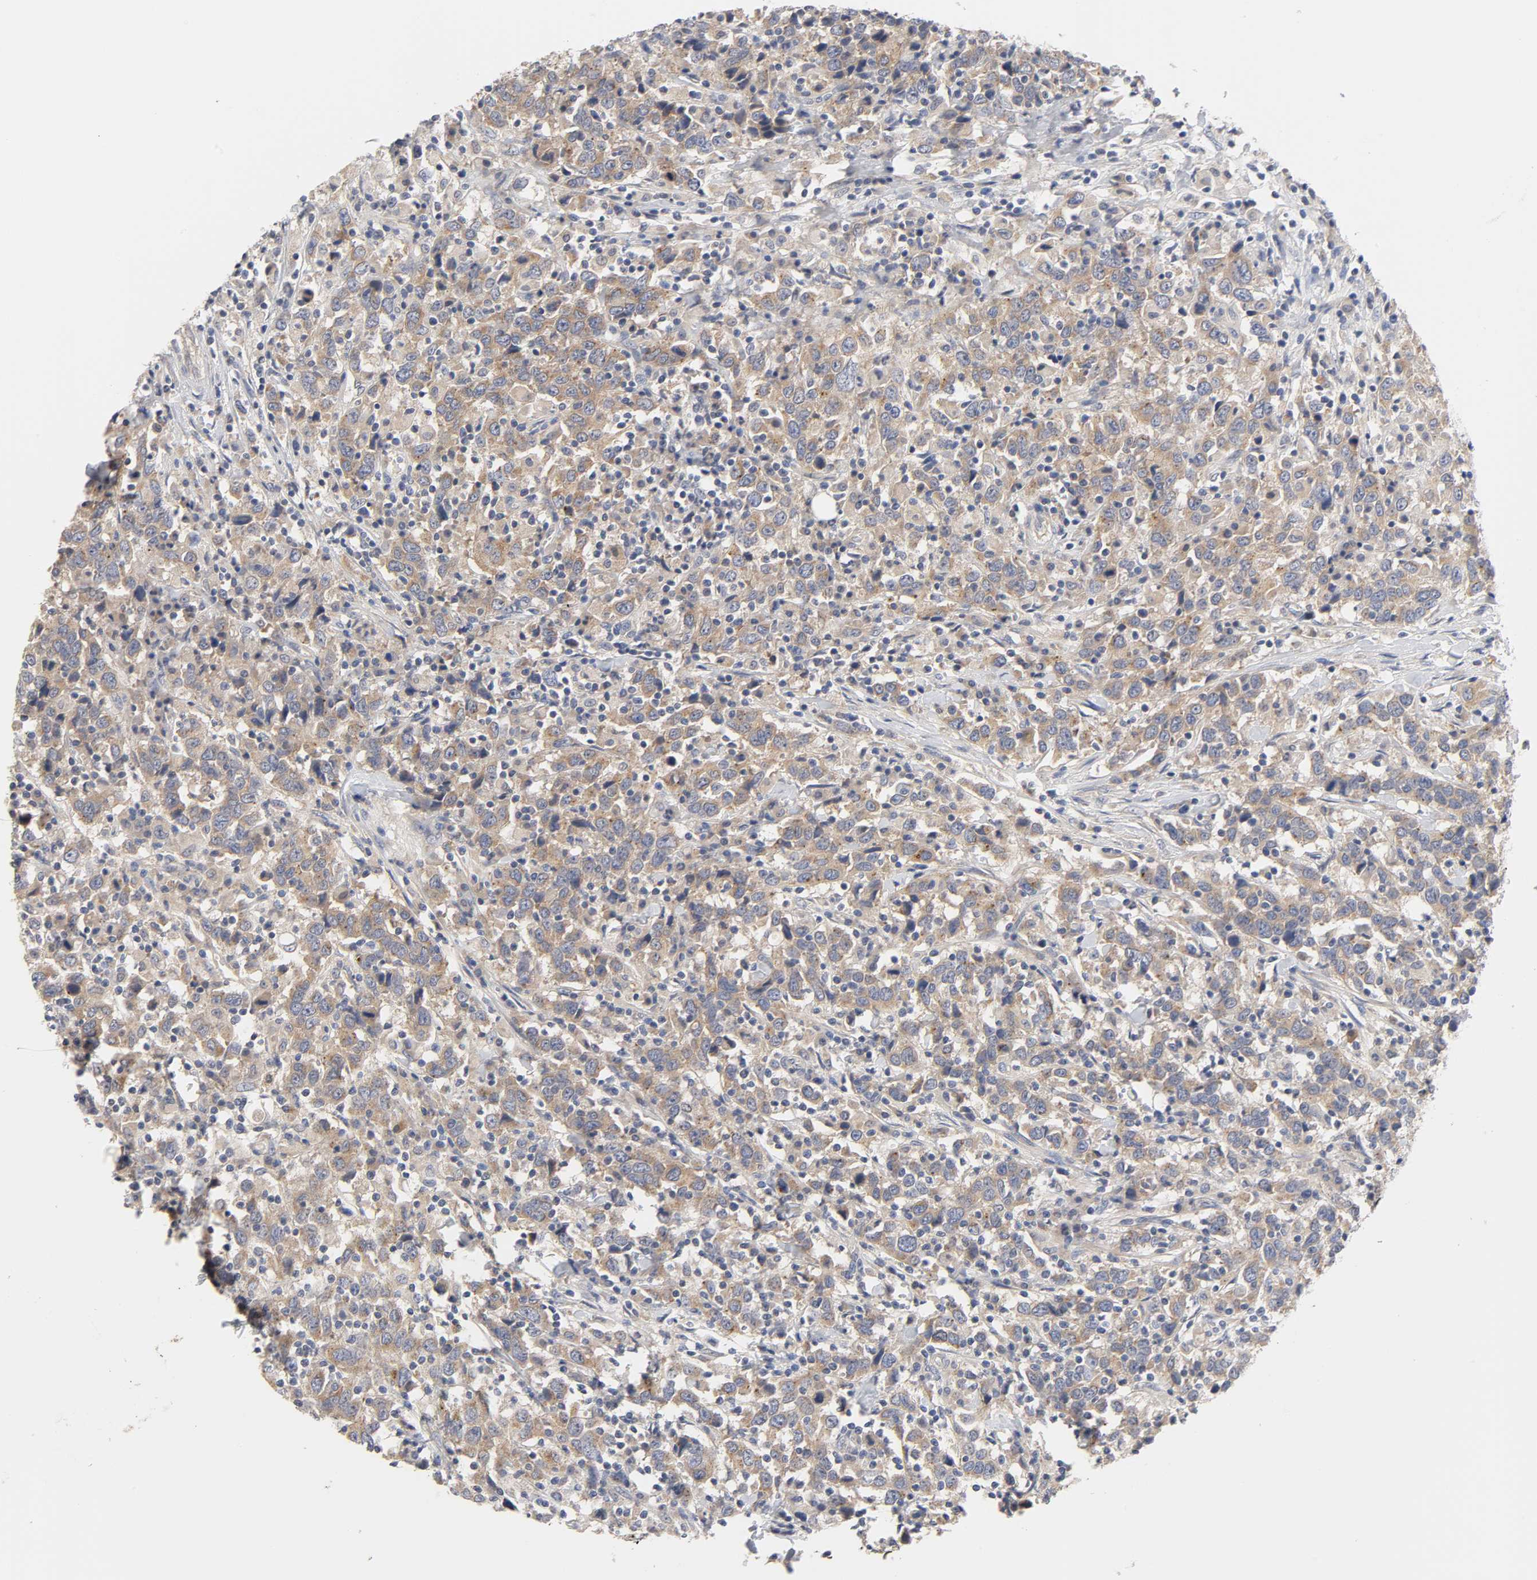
{"staining": {"intensity": "weak", "quantity": ">75%", "location": "cytoplasmic/membranous"}, "tissue": "urothelial cancer", "cell_type": "Tumor cells", "image_type": "cancer", "snomed": [{"axis": "morphology", "description": "Urothelial carcinoma, High grade"}, {"axis": "topography", "description": "Urinary bladder"}], "caption": "Immunohistochemistry photomicrograph of neoplastic tissue: human high-grade urothelial carcinoma stained using immunohistochemistry (IHC) demonstrates low levels of weak protein expression localized specifically in the cytoplasmic/membranous of tumor cells, appearing as a cytoplasmic/membranous brown color.", "gene": "C17orf75", "patient": {"sex": "male", "age": 61}}